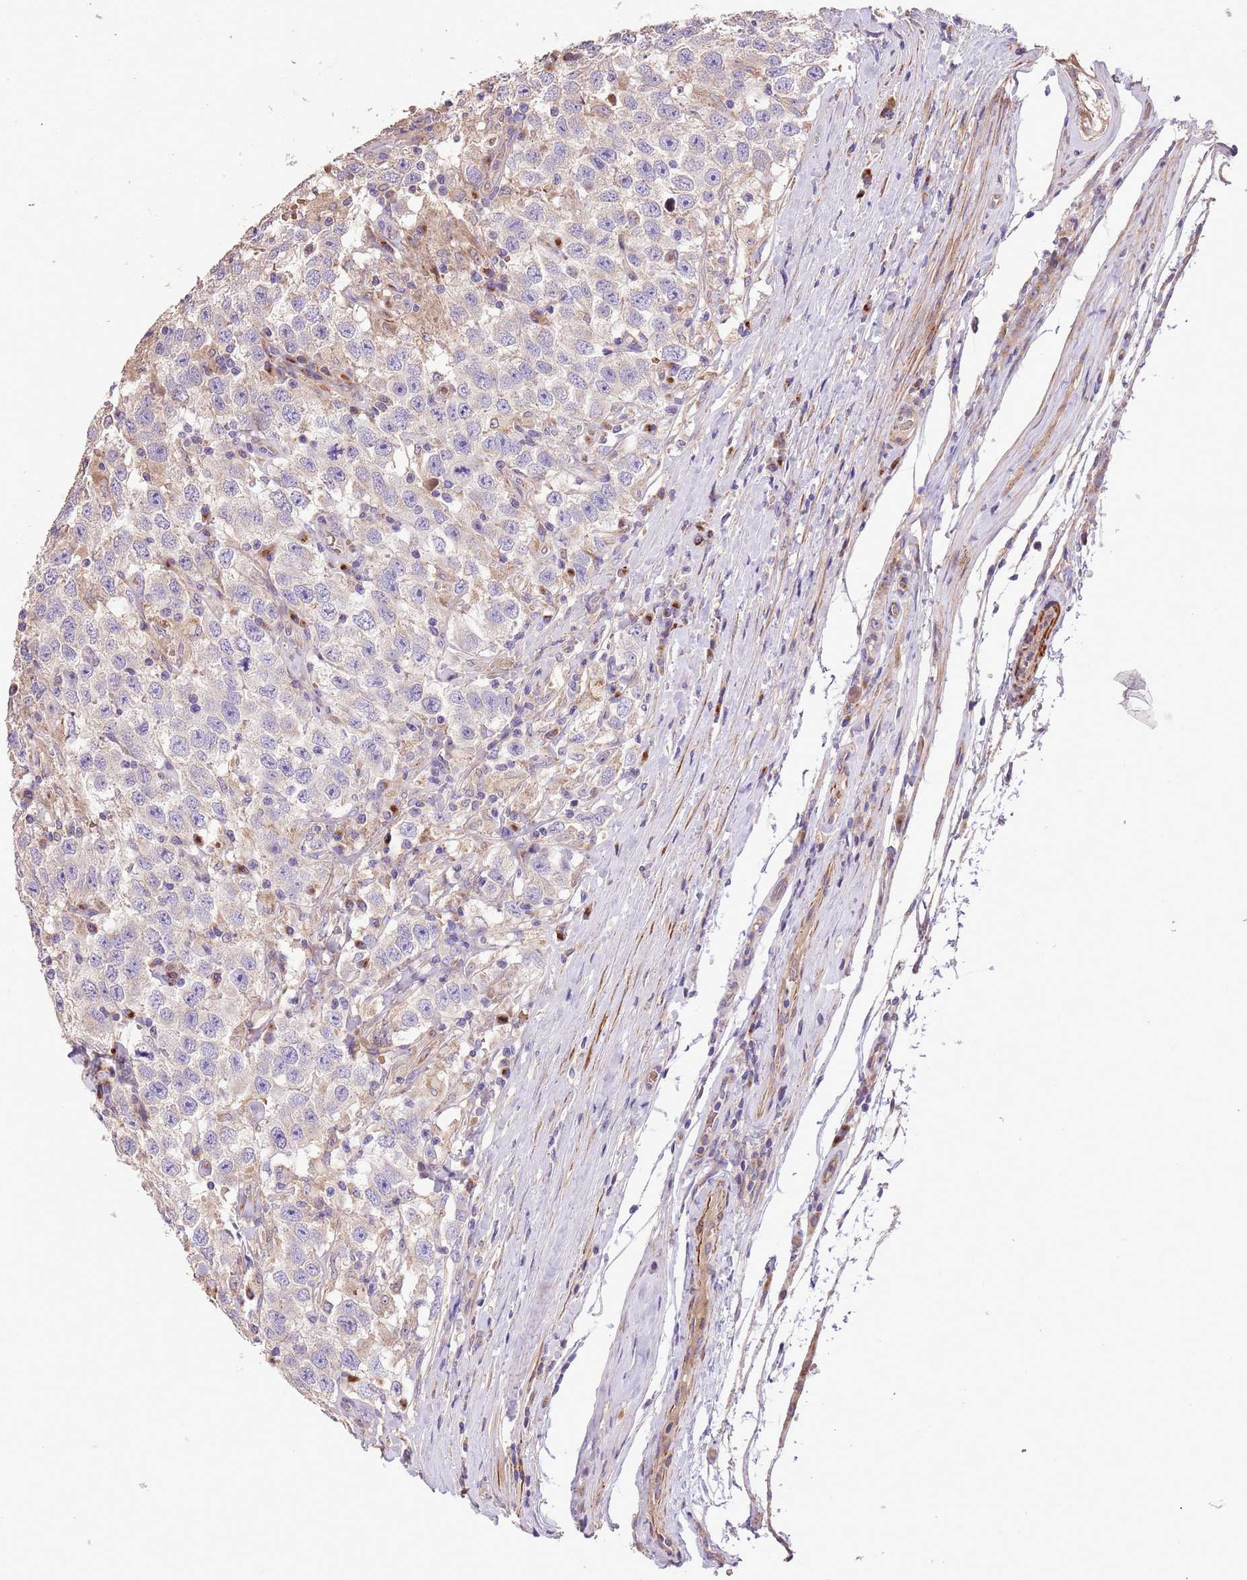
{"staining": {"intensity": "negative", "quantity": "none", "location": "none"}, "tissue": "testis cancer", "cell_type": "Tumor cells", "image_type": "cancer", "snomed": [{"axis": "morphology", "description": "Seminoma, NOS"}, {"axis": "topography", "description": "Testis"}], "caption": "Tumor cells are negative for brown protein staining in testis cancer (seminoma). (DAB immunohistochemistry (IHC) with hematoxylin counter stain).", "gene": "PIGA", "patient": {"sex": "male", "age": 41}}